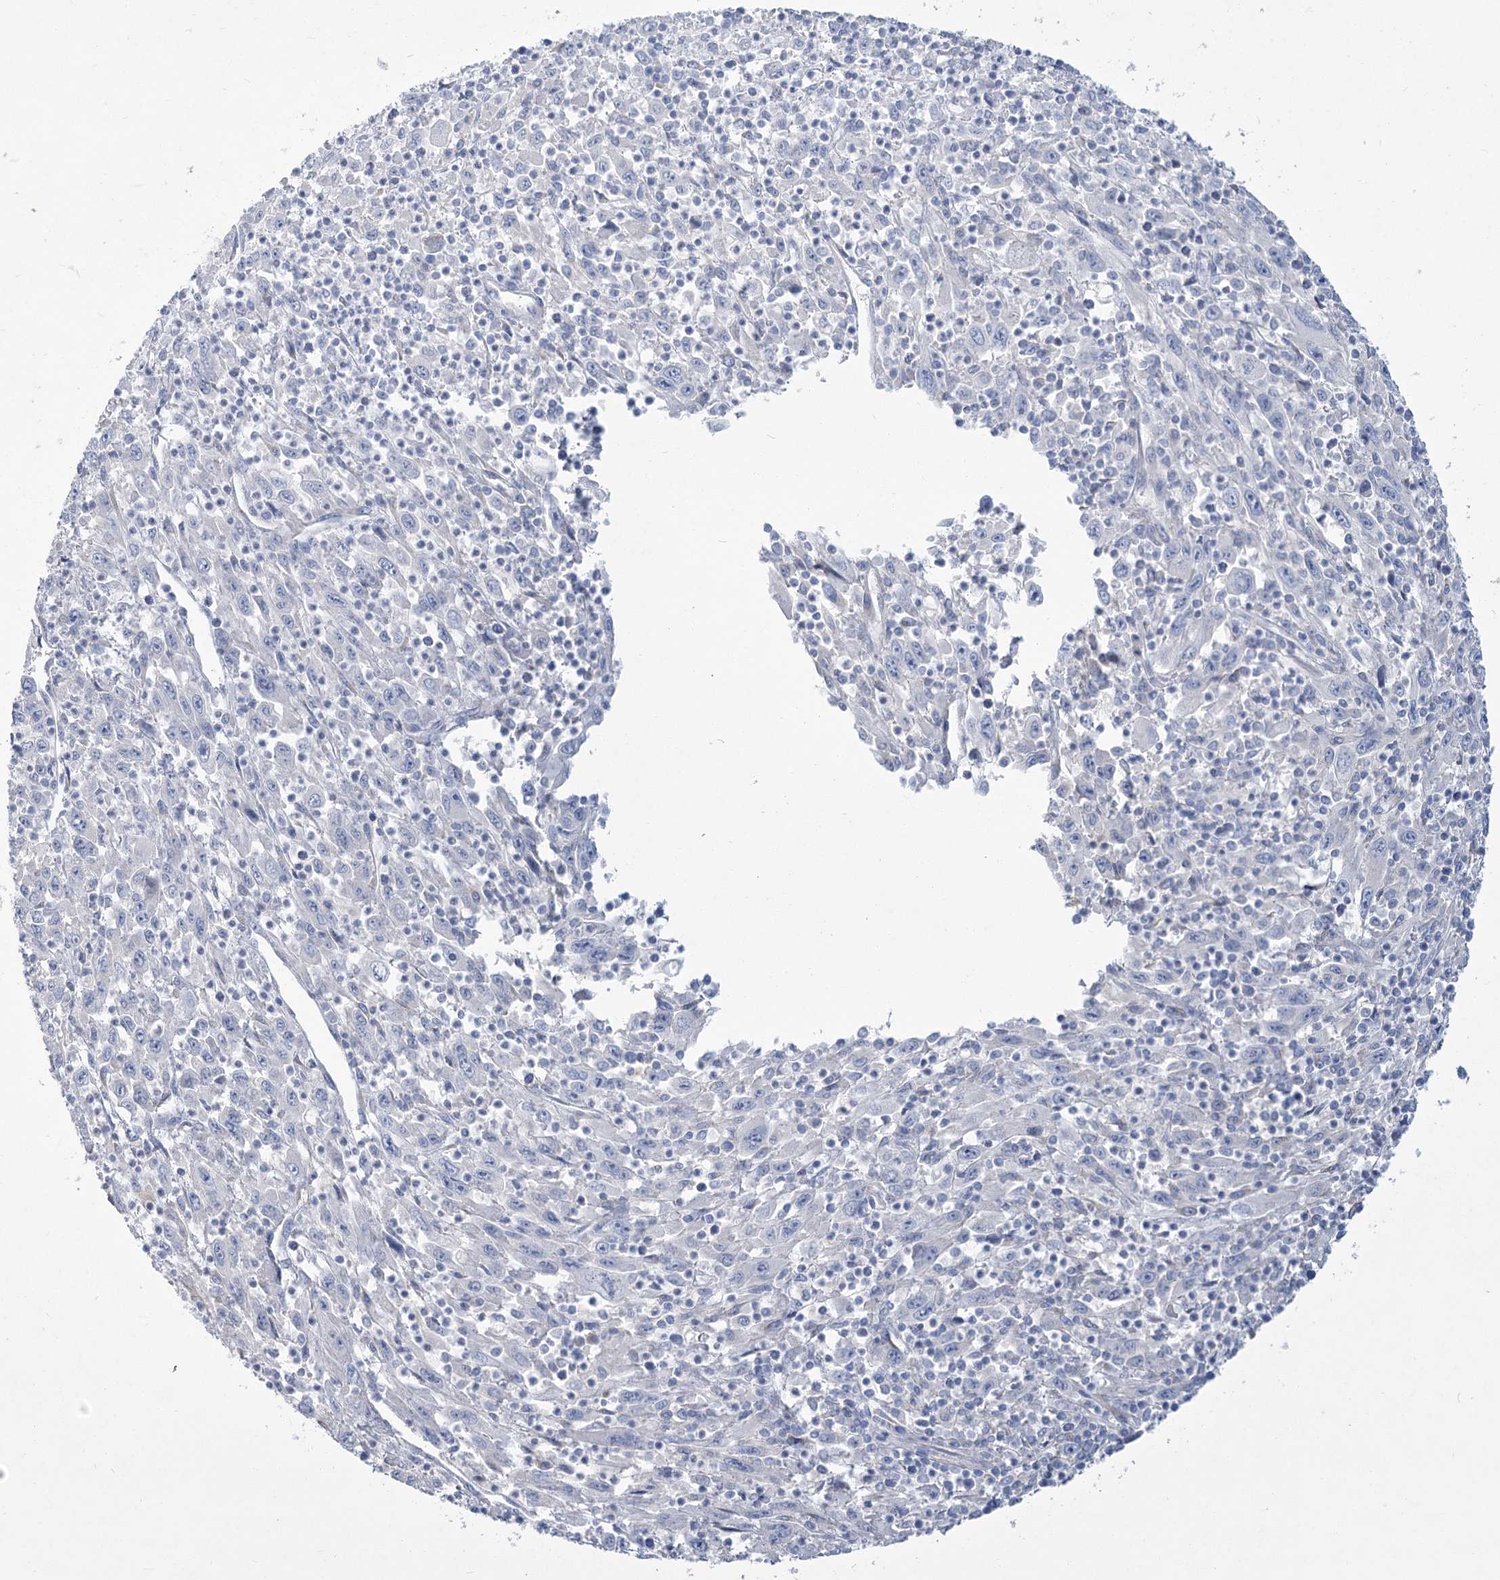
{"staining": {"intensity": "negative", "quantity": "none", "location": "none"}, "tissue": "melanoma", "cell_type": "Tumor cells", "image_type": "cancer", "snomed": [{"axis": "morphology", "description": "Malignant melanoma, Metastatic site"}, {"axis": "topography", "description": "Skin"}], "caption": "Immunohistochemistry (IHC) of melanoma reveals no staining in tumor cells.", "gene": "SLC9A3", "patient": {"sex": "female", "age": 56}}